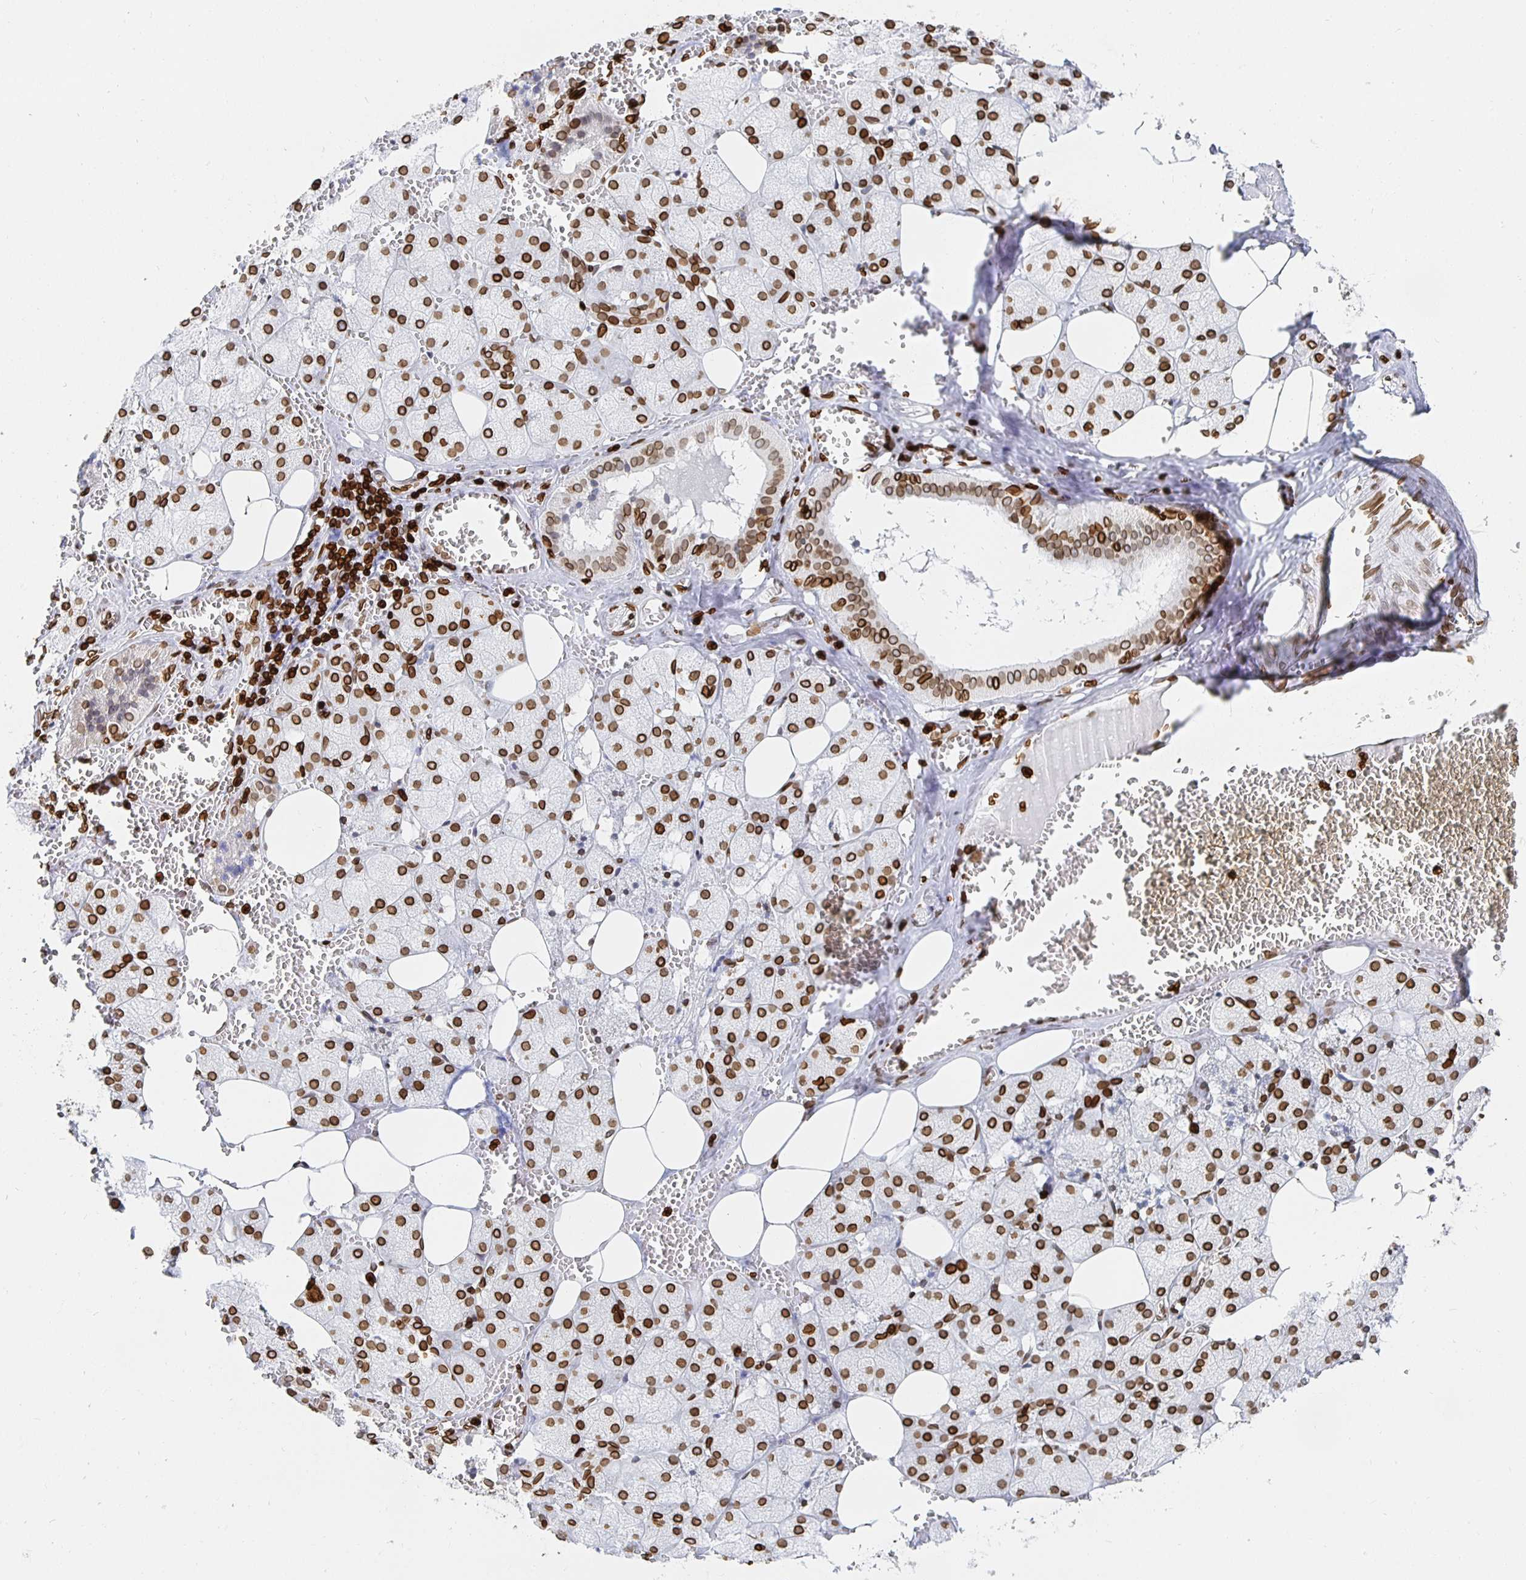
{"staining": {"intensity": "strong", "quantity": ">75%", "location": "cytoplasmic/membranous,nuclear"}, "tissue": "salivary gland", "cell_type": "Glandular cells", "image_type": "normal", "snomed": [{"axis": "morphology", "description": "Normal tissue, NOS"}, {"axis": "topography", "description": "Salivary gland"}, {"axis": "topography", "description": "Peripheral nerve tissue"}], "caption": "Human salivary gland stained for a protein (brown) reveals strong cytoplasmic/membranous,nuclear positive positivity in approximately >75% of glandular cells.", "gene": "LMNB1", "patient": {"sex": "male", "age": 38}}